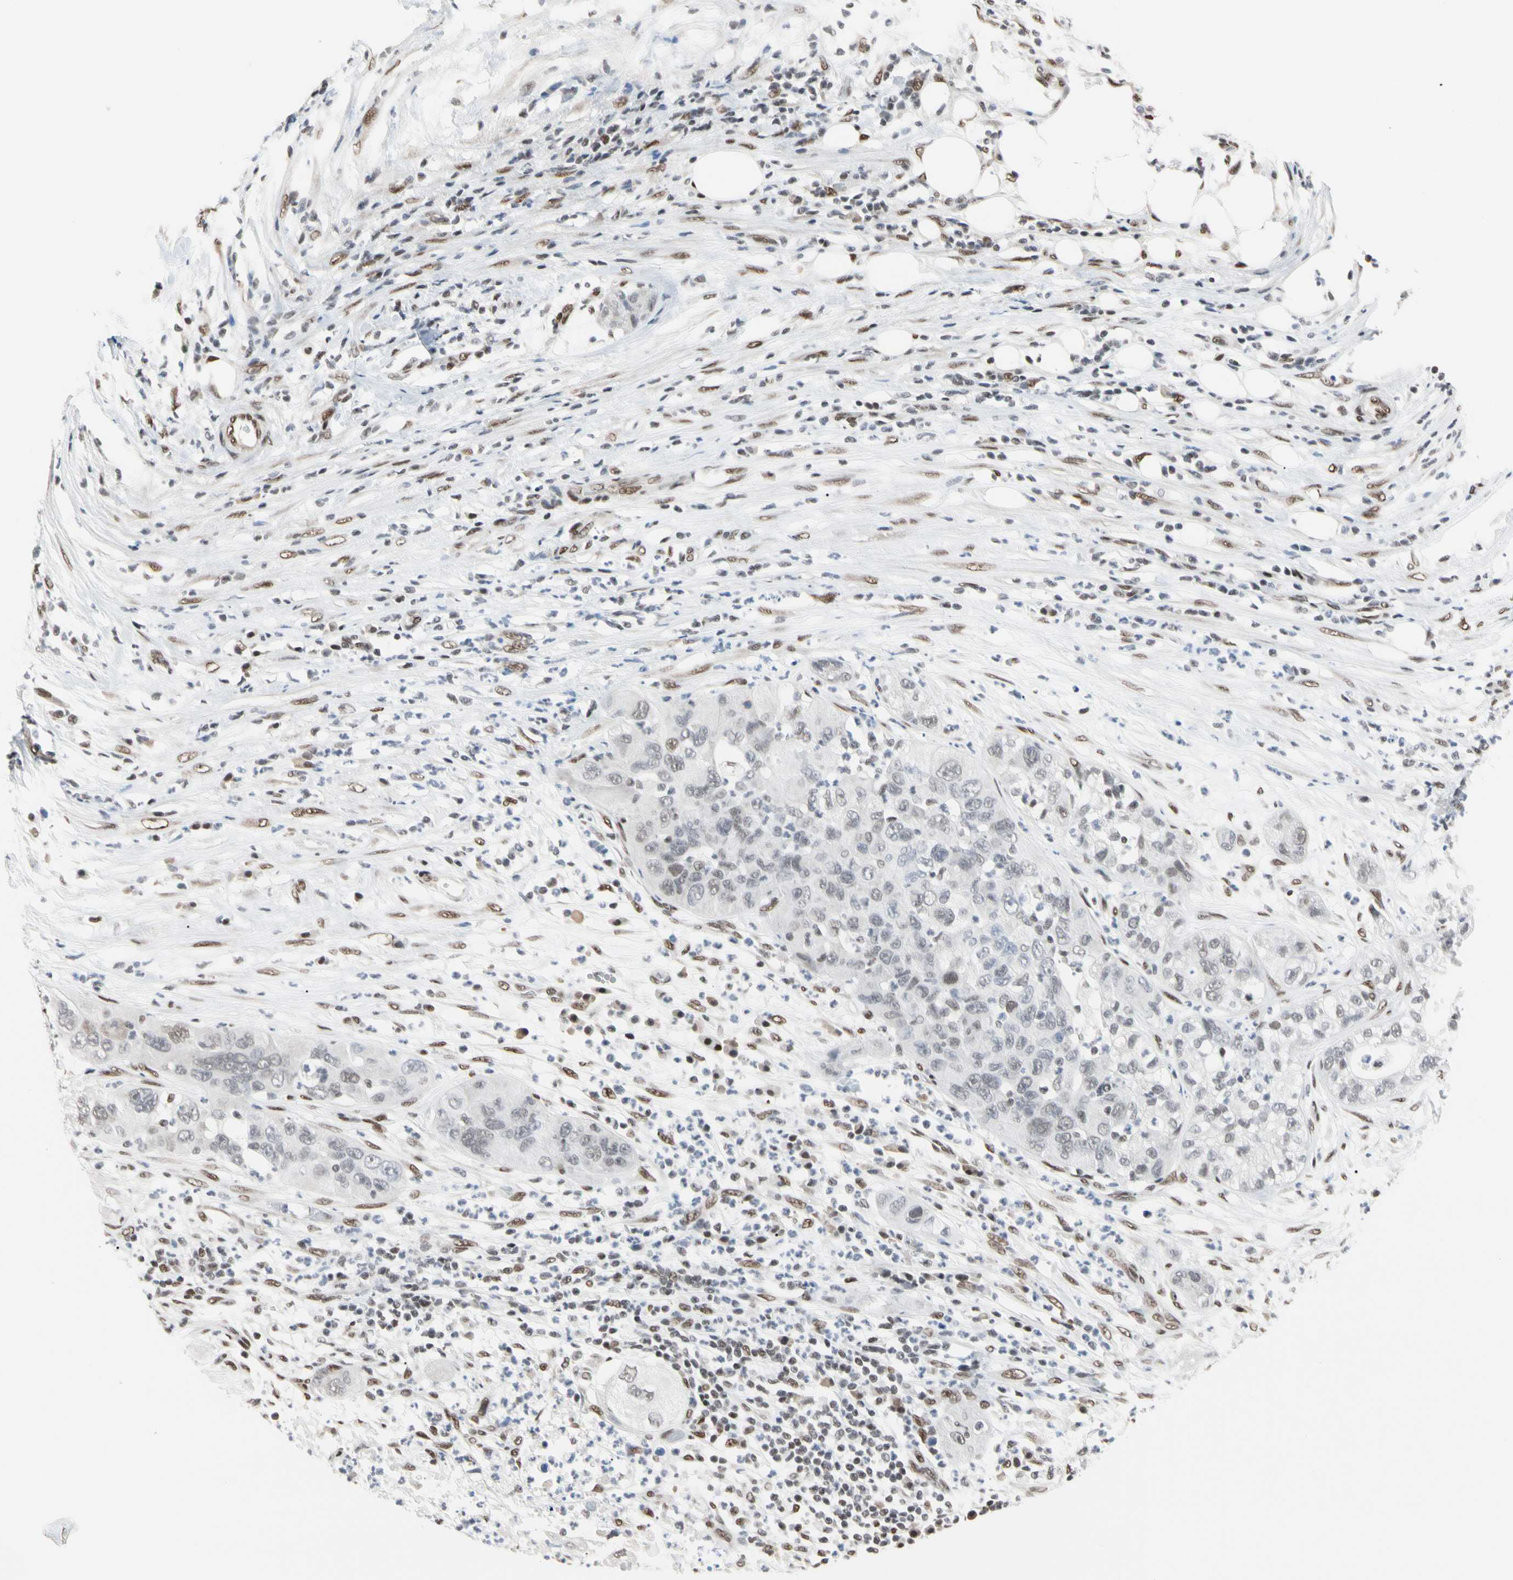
{"staining": {"intensity": "weak", "quantity": "<25%", "location": "nuclear"}, "tissue": "pancreatic cancer", "cell_type": "Tumor cells", "image_type": "cancer", "snomed": [{"axis": "morphology", "description": "Adenocarcinoma, NOS"}, {"axis": "topography", "description": "Pancreas"}], "caption": "Adenocarcinoma (pancreatic) stained for a protein using immunohistochemistry (IHC) demonstrates no expression tumor cells.", "gene": "FAM98B", "patient": {"sex": "female", "age": 78}}